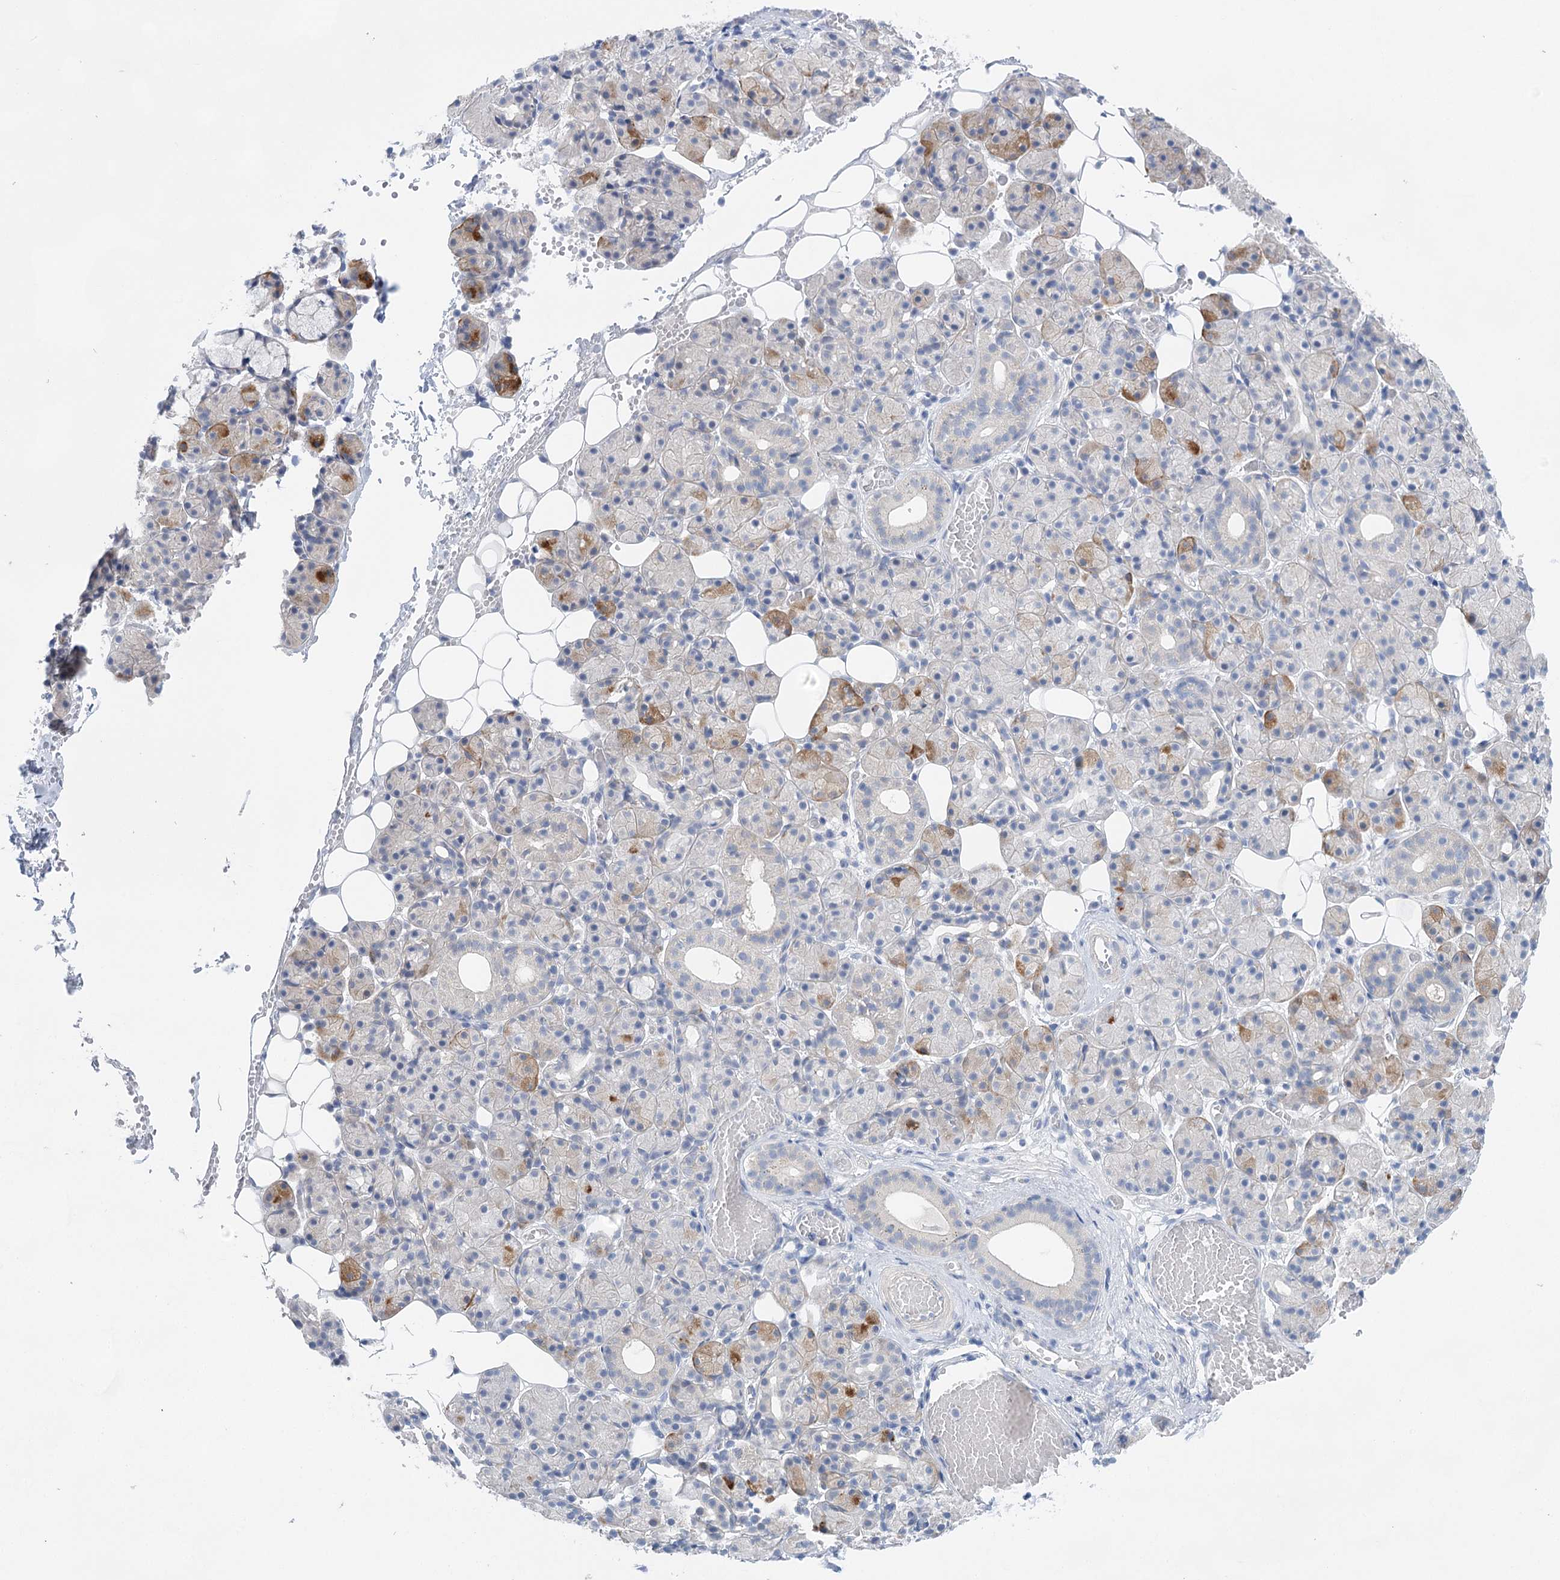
{"staining": {"intensity": "moderate", "quantity": "<25%", "location": "cytoplasmic/membranous"}, "tissue": "salivary gland", "cell_type": "Glandular cells", "image_type": "normal", "snomed": [{"axis": "morphology", "description": "Normal tissue, NOS"}, {"axis": "topography", "description": "Salivary gland"}], "caption": "Unremarkable salivary gland displays moderate cytoplasmic/membranous expression in approximately <25% of glandular cells, visualized by immunohistochemistry. Nuclei are stained in blue.", "gene": "LALBA", "patient": {"sex": "male", "age": 63}}